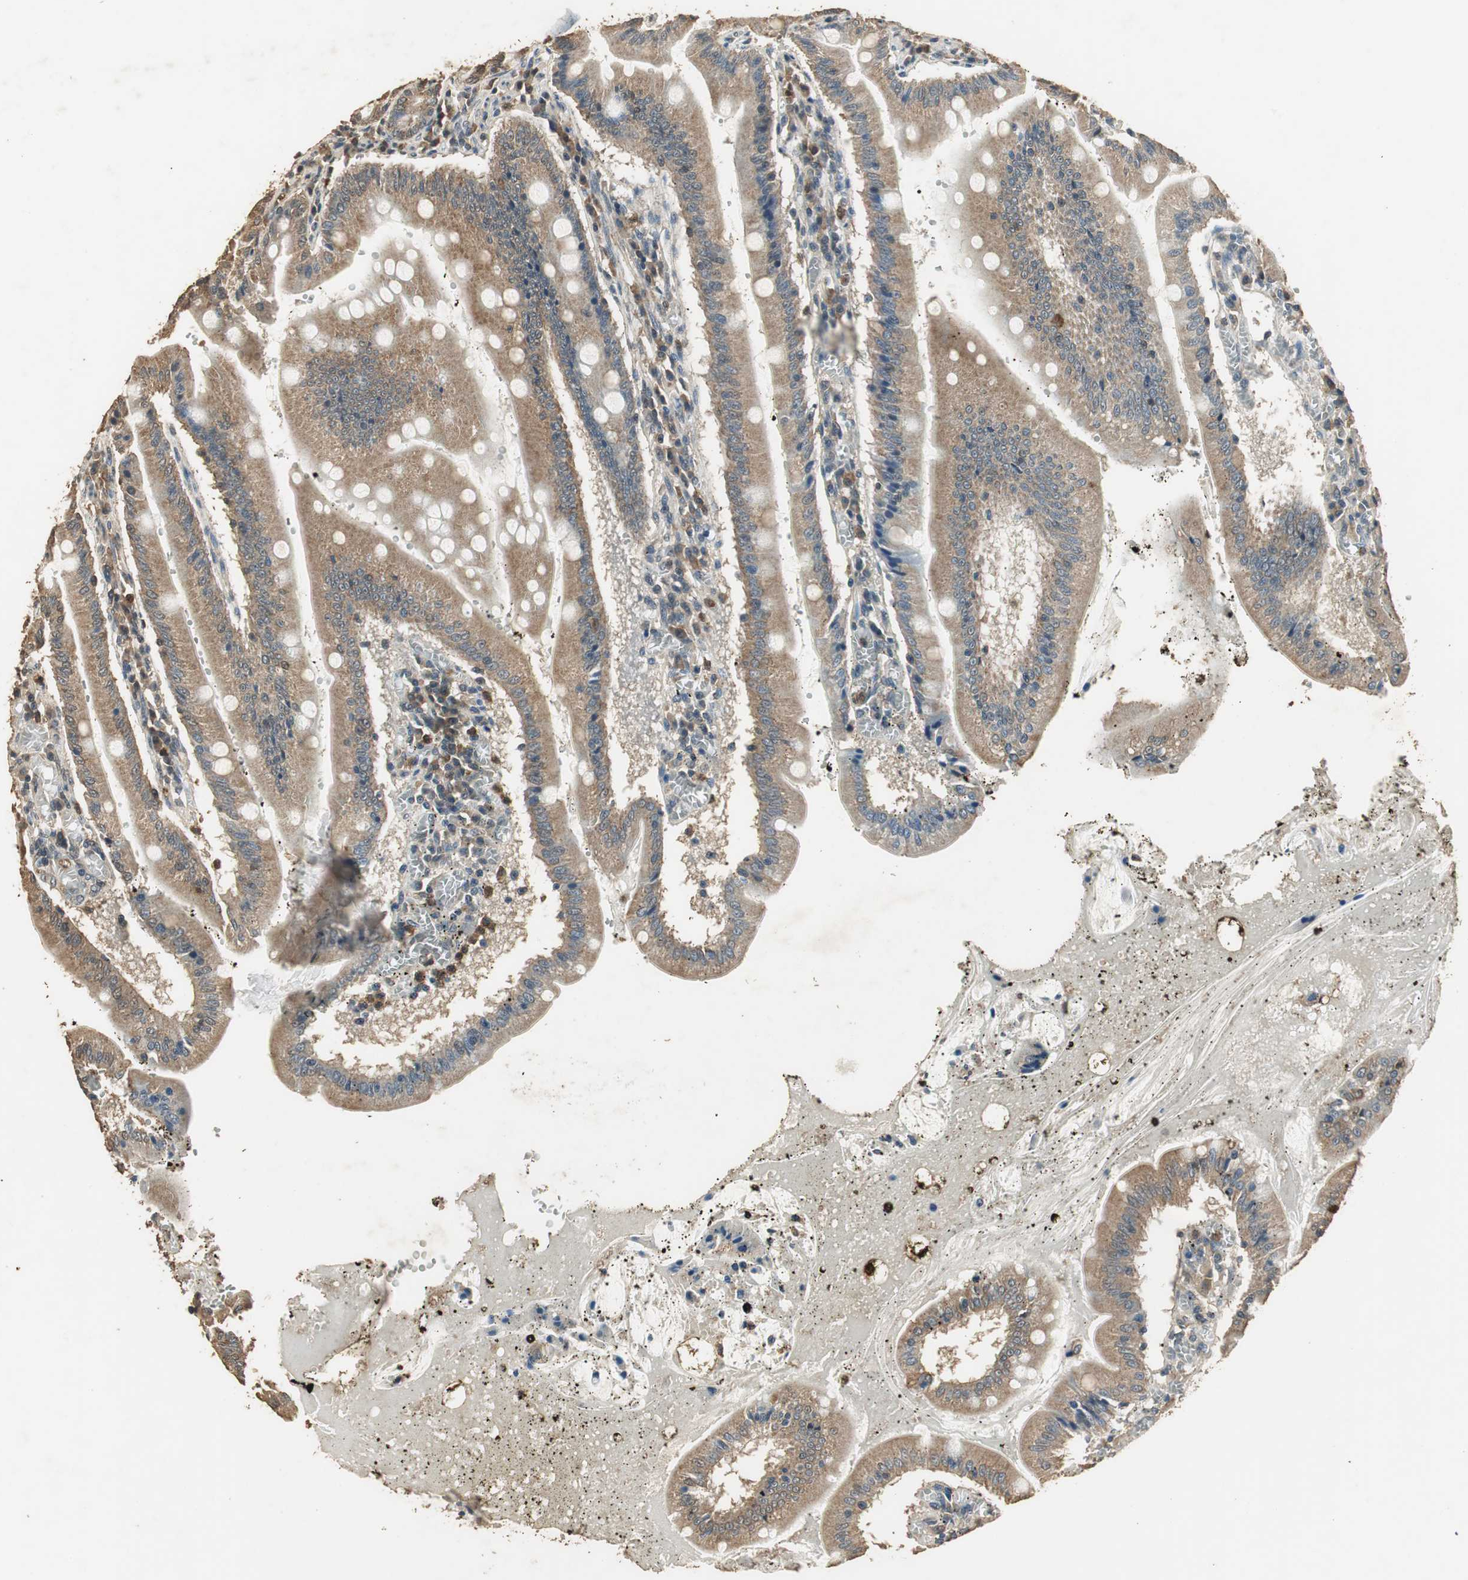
{"staining": {"intensity": "moderate", "quantity": ">75%", "location": "cytoplasmic/membranous"}, "tissue": "small intestine", "cell_type": "Glandular cells", "image_type": "normal", "snomed": [{"axis": "morphology", "description": "Normal tissue, NOS"}, {"axis": "topography", "description": "Small intestine"}], "caption": "DAB (3,3'-diaminobenzidine) immunohistochemical staining of normal human small intestine shows moderate cytoplasmic/membranous protein expression in about >75% of glandular cells.", "gene": "TMPRSS4", "patient": {"sex": "male", "age": 71}}